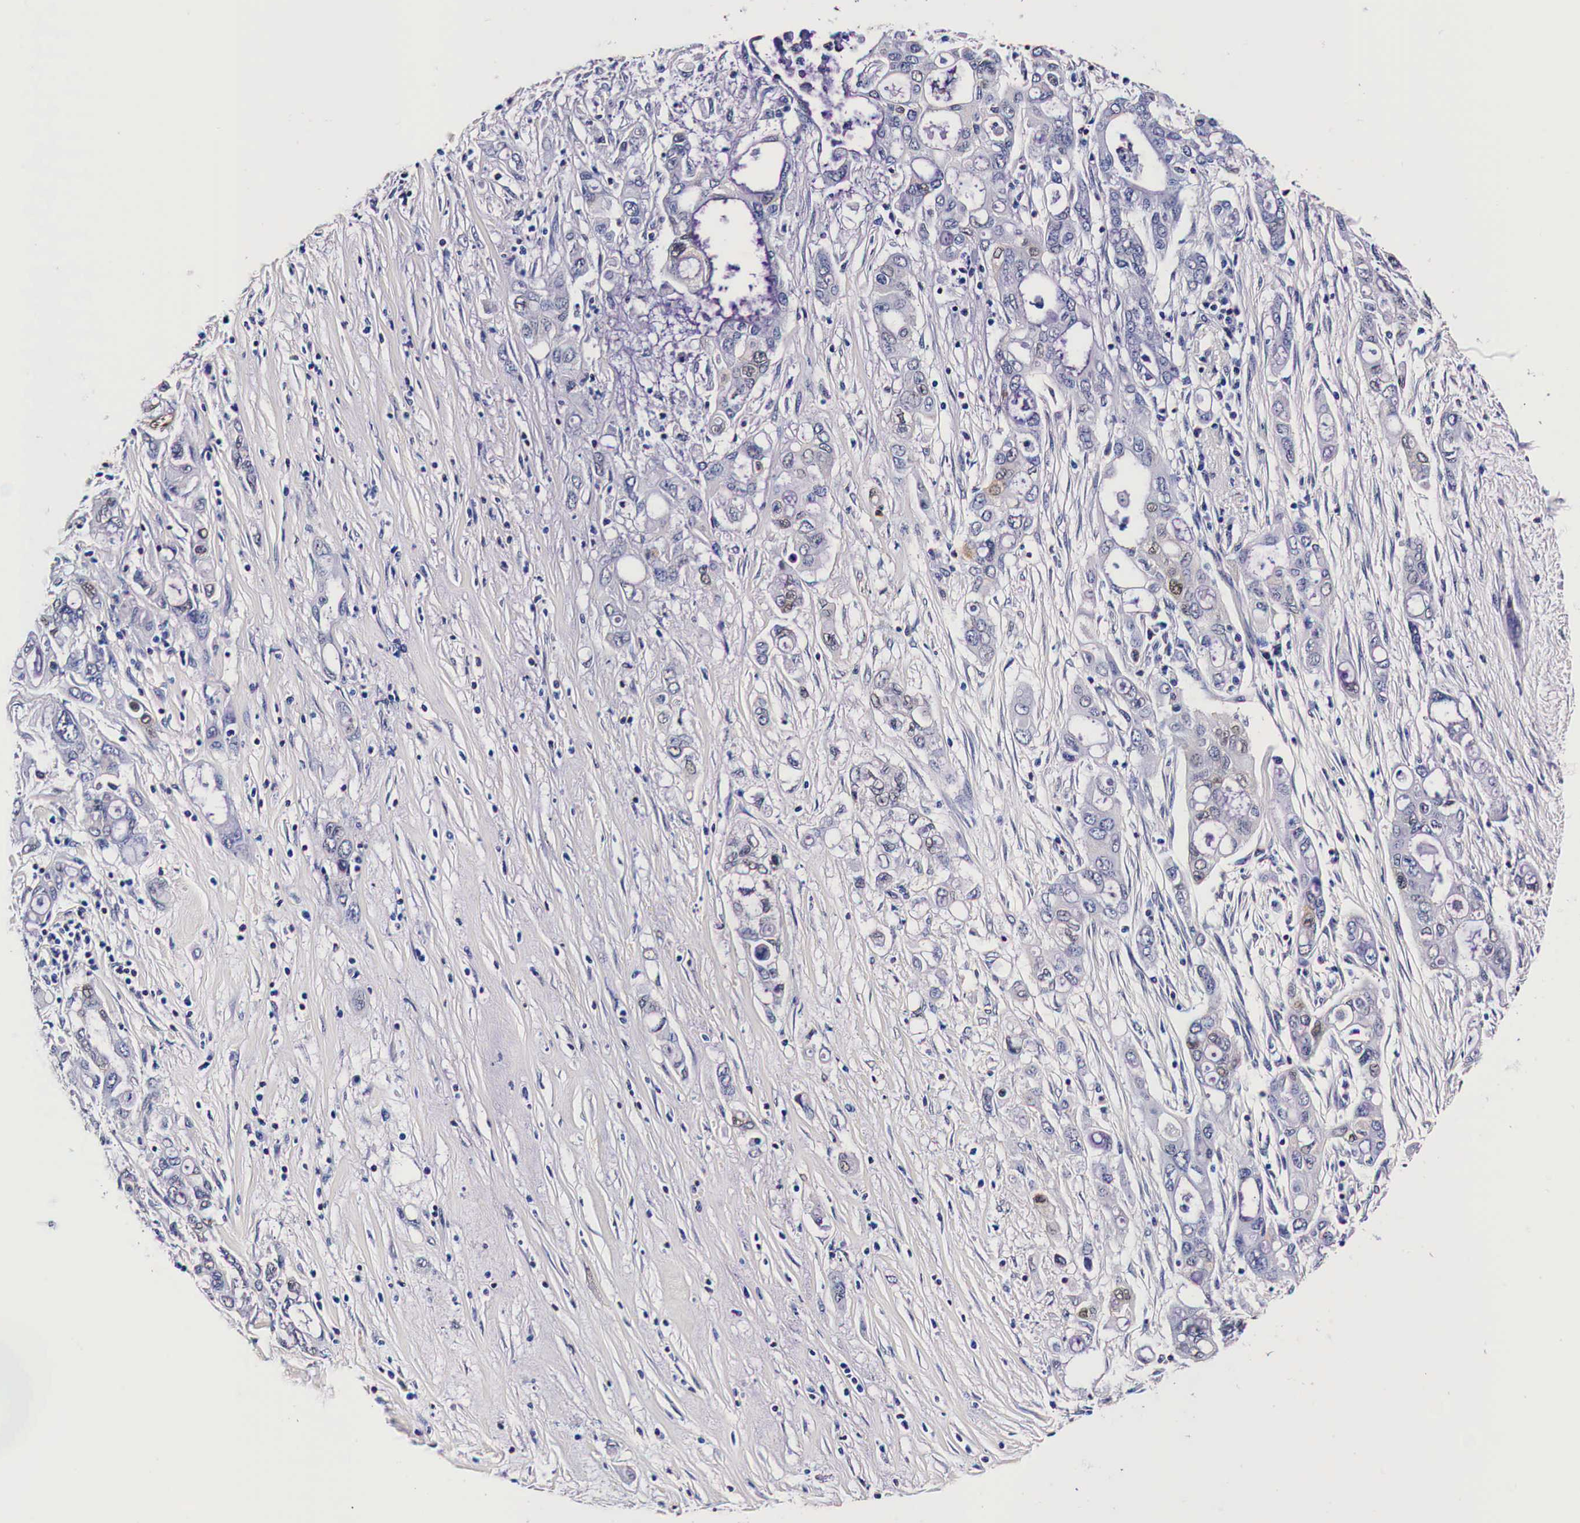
{"staining": {"intensity": "negative", "quantity": "none", "location": "none"}, "tissue": "pancreatic cancer", "cell_type": "Tumor cells", "image_type": "cancer", "snomed": [{"axis": "morphology", "description": "Adenocarcinoma, NOS"}, {"axis": "topography", "description": "Pancreas"}], "caption": "DAB immunohistochemical staining of pancreatic cancer reveals no significant staining in tumor cells. The staining is performed using DAB (3,3'-diaminobenzidine) brown chromogen with nuclei counter-stained in using hematoxylin.", "gene": "HSPB1", "patient": {"sex": "female", "age": 57}}